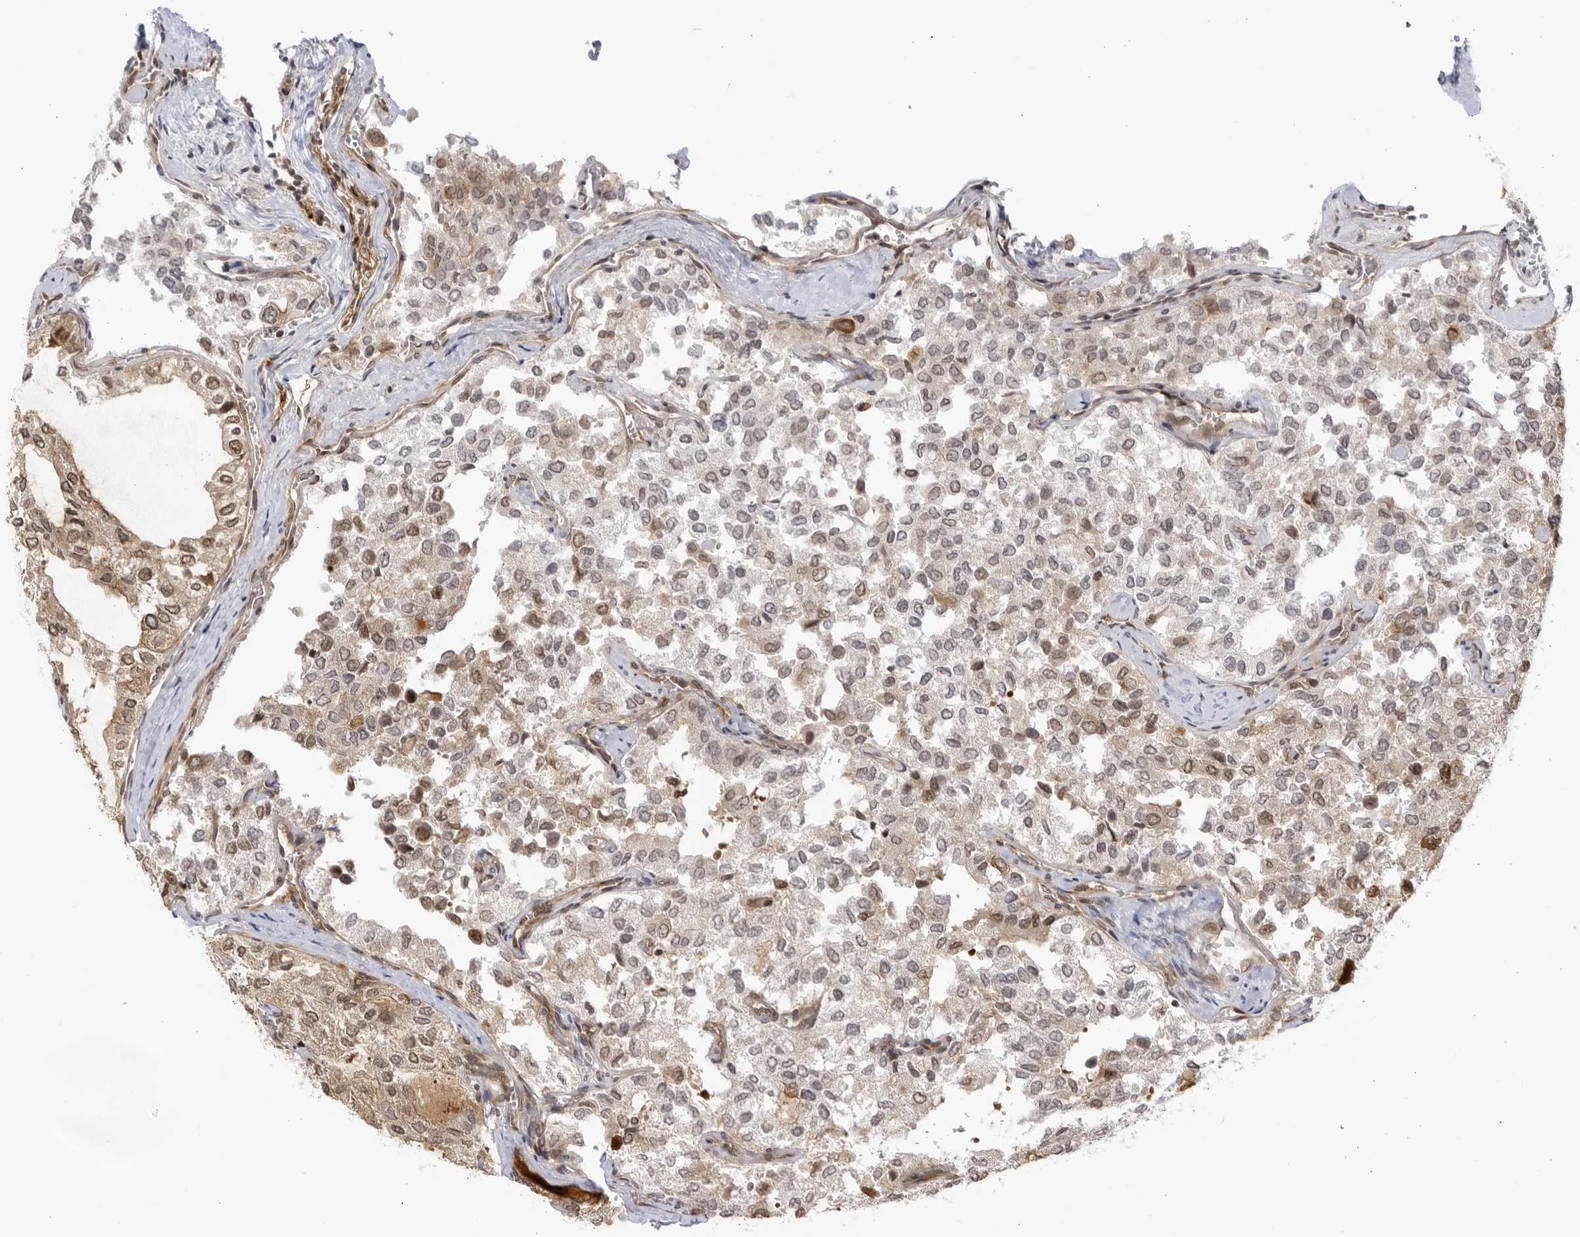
{"staining": {"intensity": "weak", "quantity": ">75%", "location": "cytoplasmic/membranous,nuclear"}, "tissue": "thyroid cancer", "cell_type": "Tumor cells", "image_type": "cancer", "snomed": [{"axis": "morphology", "description": "Follicular adenoma carcinoma, NOS"}, {"axis": "topography", "description": "Thyroid gland"}], "caption": "A low amount of weak cytoplasmic/membranous and nuclear expression is identified in about >75% of tumor cells in thyroid cancer tissue.", "gene": "CNBD1", "patient": {"sex": "male", "age": 75}}